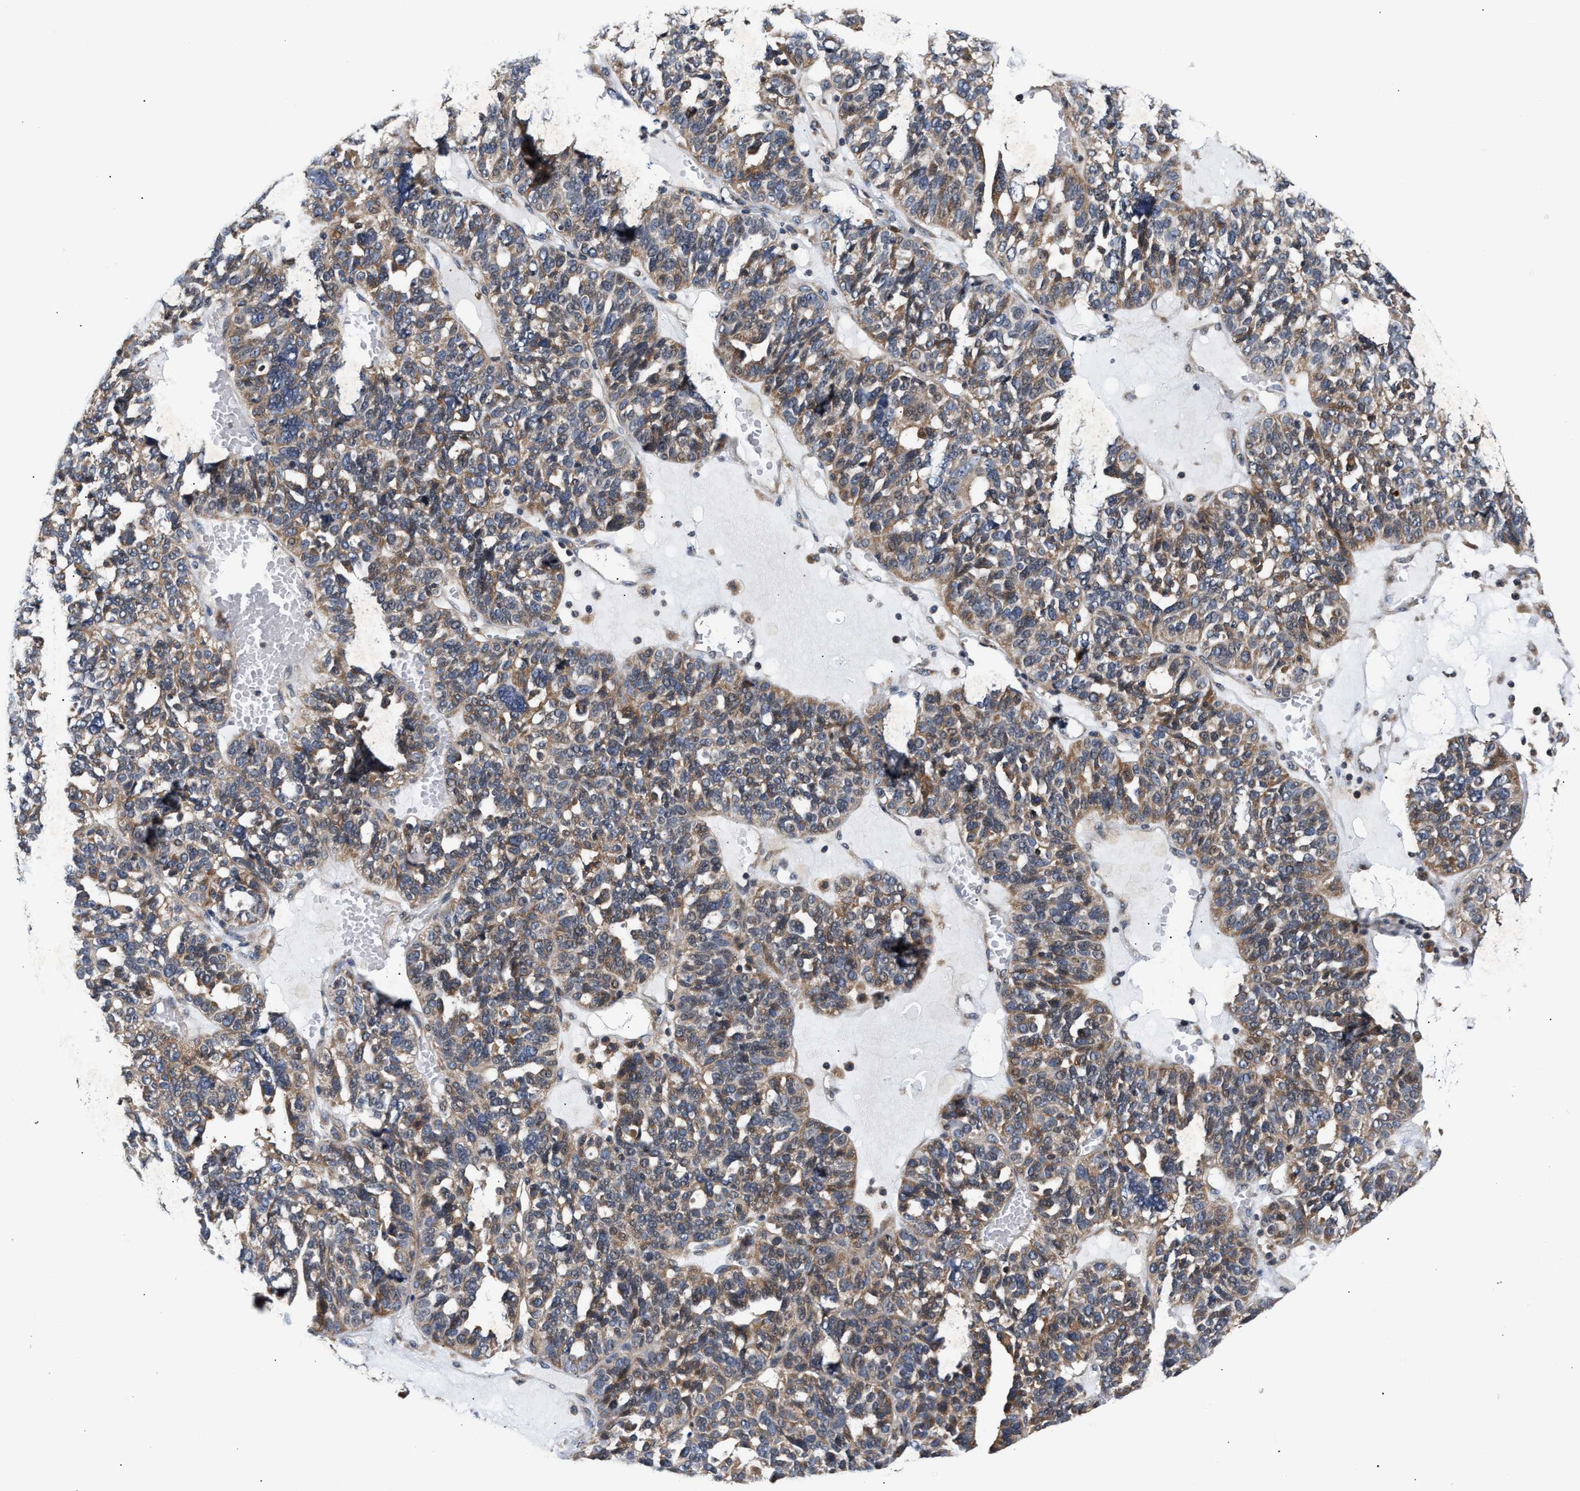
{"staining": {"intensity": "moderate", "quantity": "25%-75%", "location": "cytoplasmic/membranous"}, "tissue": "ovarian cancer", "cell_type": "Tumor cells", "image_type": "cancer", "snomed": [{"axis": "morphology", "description": "Cystadenocarcinoma, serous, NOS"}, {"axis": "topography", "description": "Ovary"}], "caption": "The image shows immunohistochemical staining of ovarian cancer. There is moderate cytoplasmic/membranous positivity is appreciated in approximately 25%-75% of tumor cells.", "gene": "CLIP2", "patient": {"sex": "female", "age": 59}}